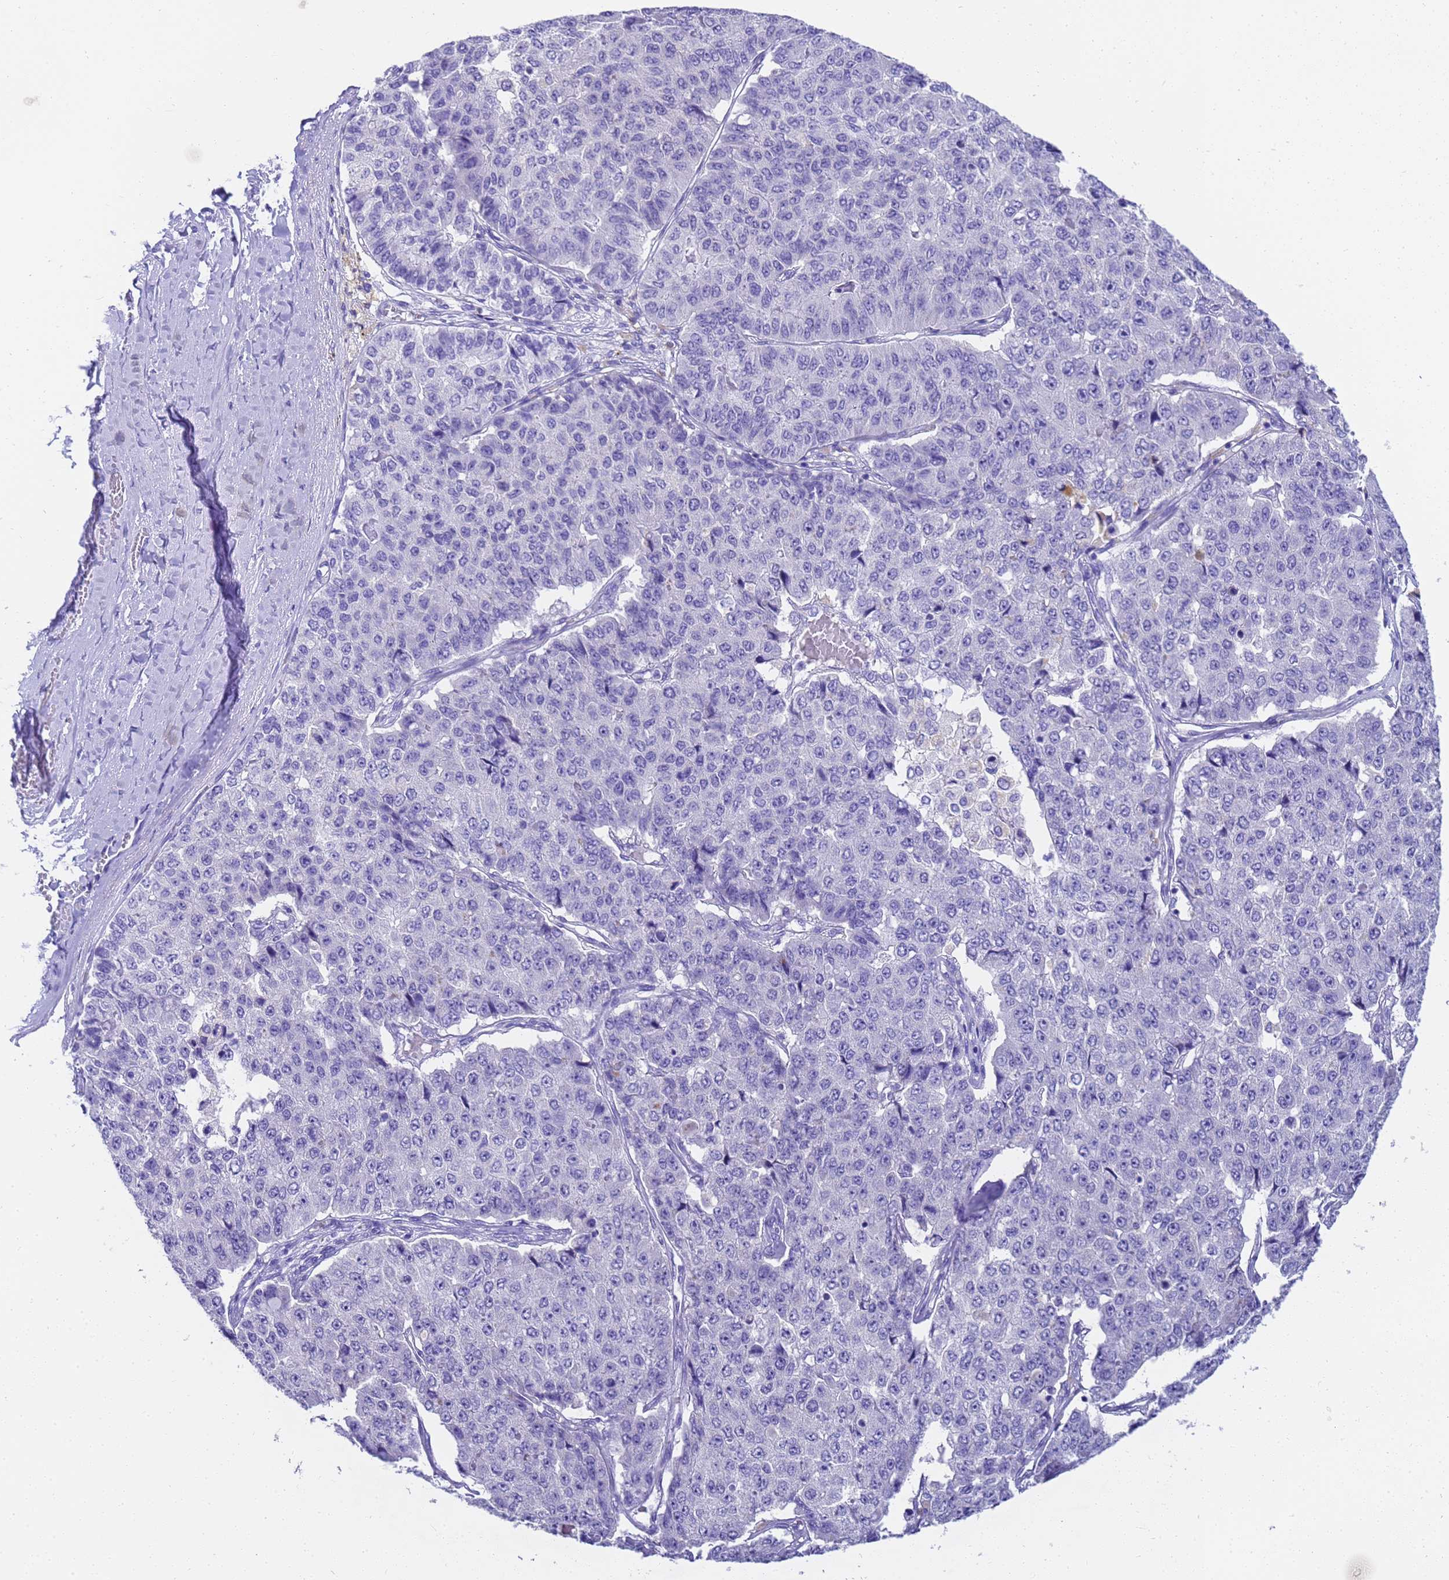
{"staining": {"intensity": "negative", "quantity": "none", "location": "none"}, "tissue": "pancreatic cancer", "cell_type": "Tumor cells", "image_type": "cancer", "snomed": [{"axis": "morphology", "description": "Adenocarcinoma, NOS"}, {"axis": "topography", "description": "Pancreas"}], "caption": "Micrograph shows no protein positivity in tumor cells of adenocarcinoma (pancreatic) tissue.", "gene": "MS4A13", "patient": {"sex": "male", "age": 50}}